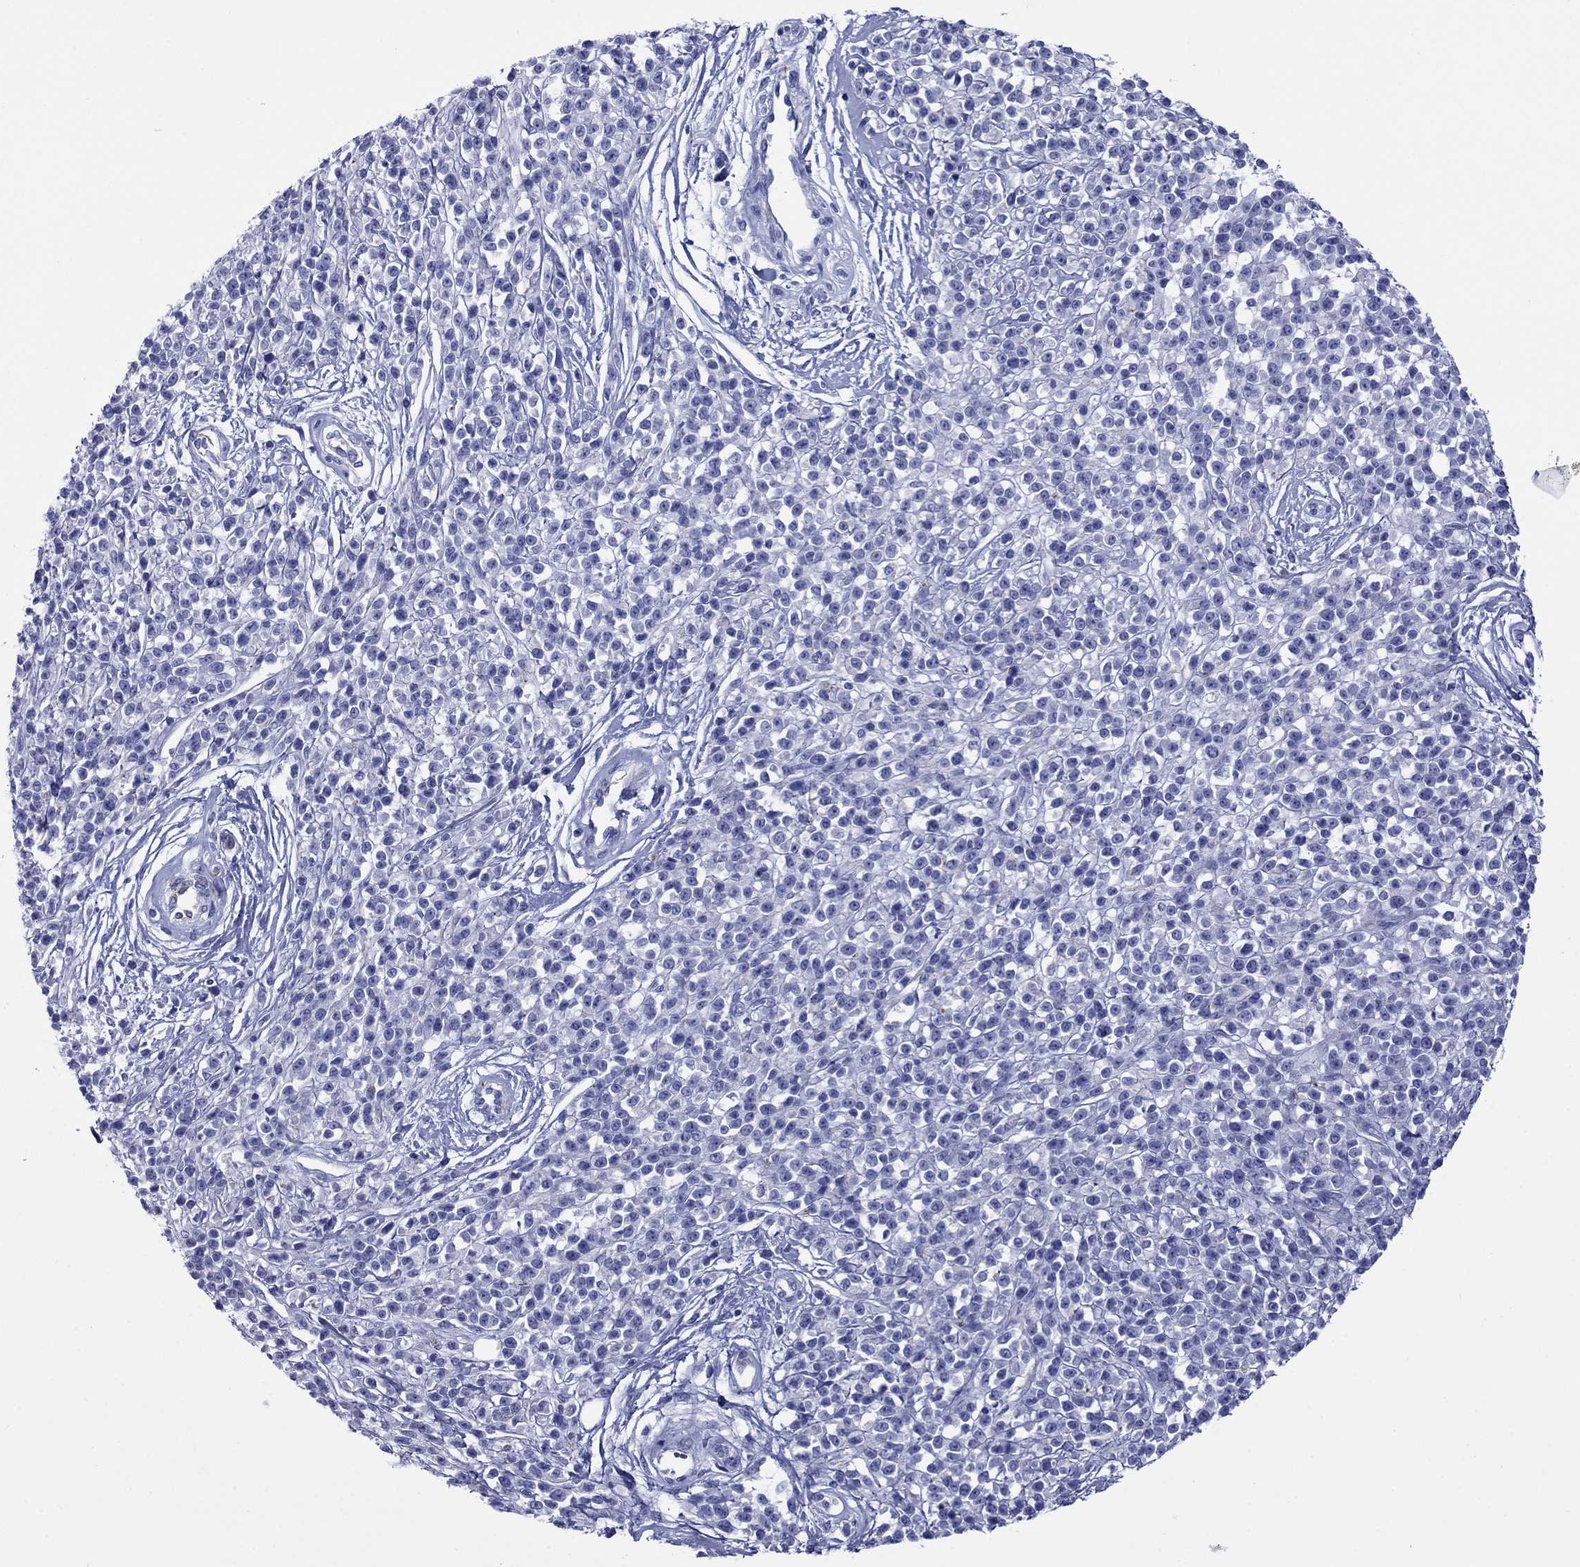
{"staining": {"intensity": "negative", "quantity": "none", "location": "none"}, "tissue": "melanoma", "cell_type": "Tumor cells", "image_type": "cancer", "snomed": [{"axis": "morphology", "description": "Malignant melanoma, NOS"}, {"axis": "topography", "description": "Skin"}, {"axis": "topography", "description": "Skin of trunk"}], "caption": "DAB immunohistochemical staining of malignant melanoma displays no significant expression in tumor cells. The staining is performed using DAB brown chromogen with nuclei counter-stained in using hematoxylin.", "gene": "ROM1", "patient": {"sex": "male", "age": 74}}